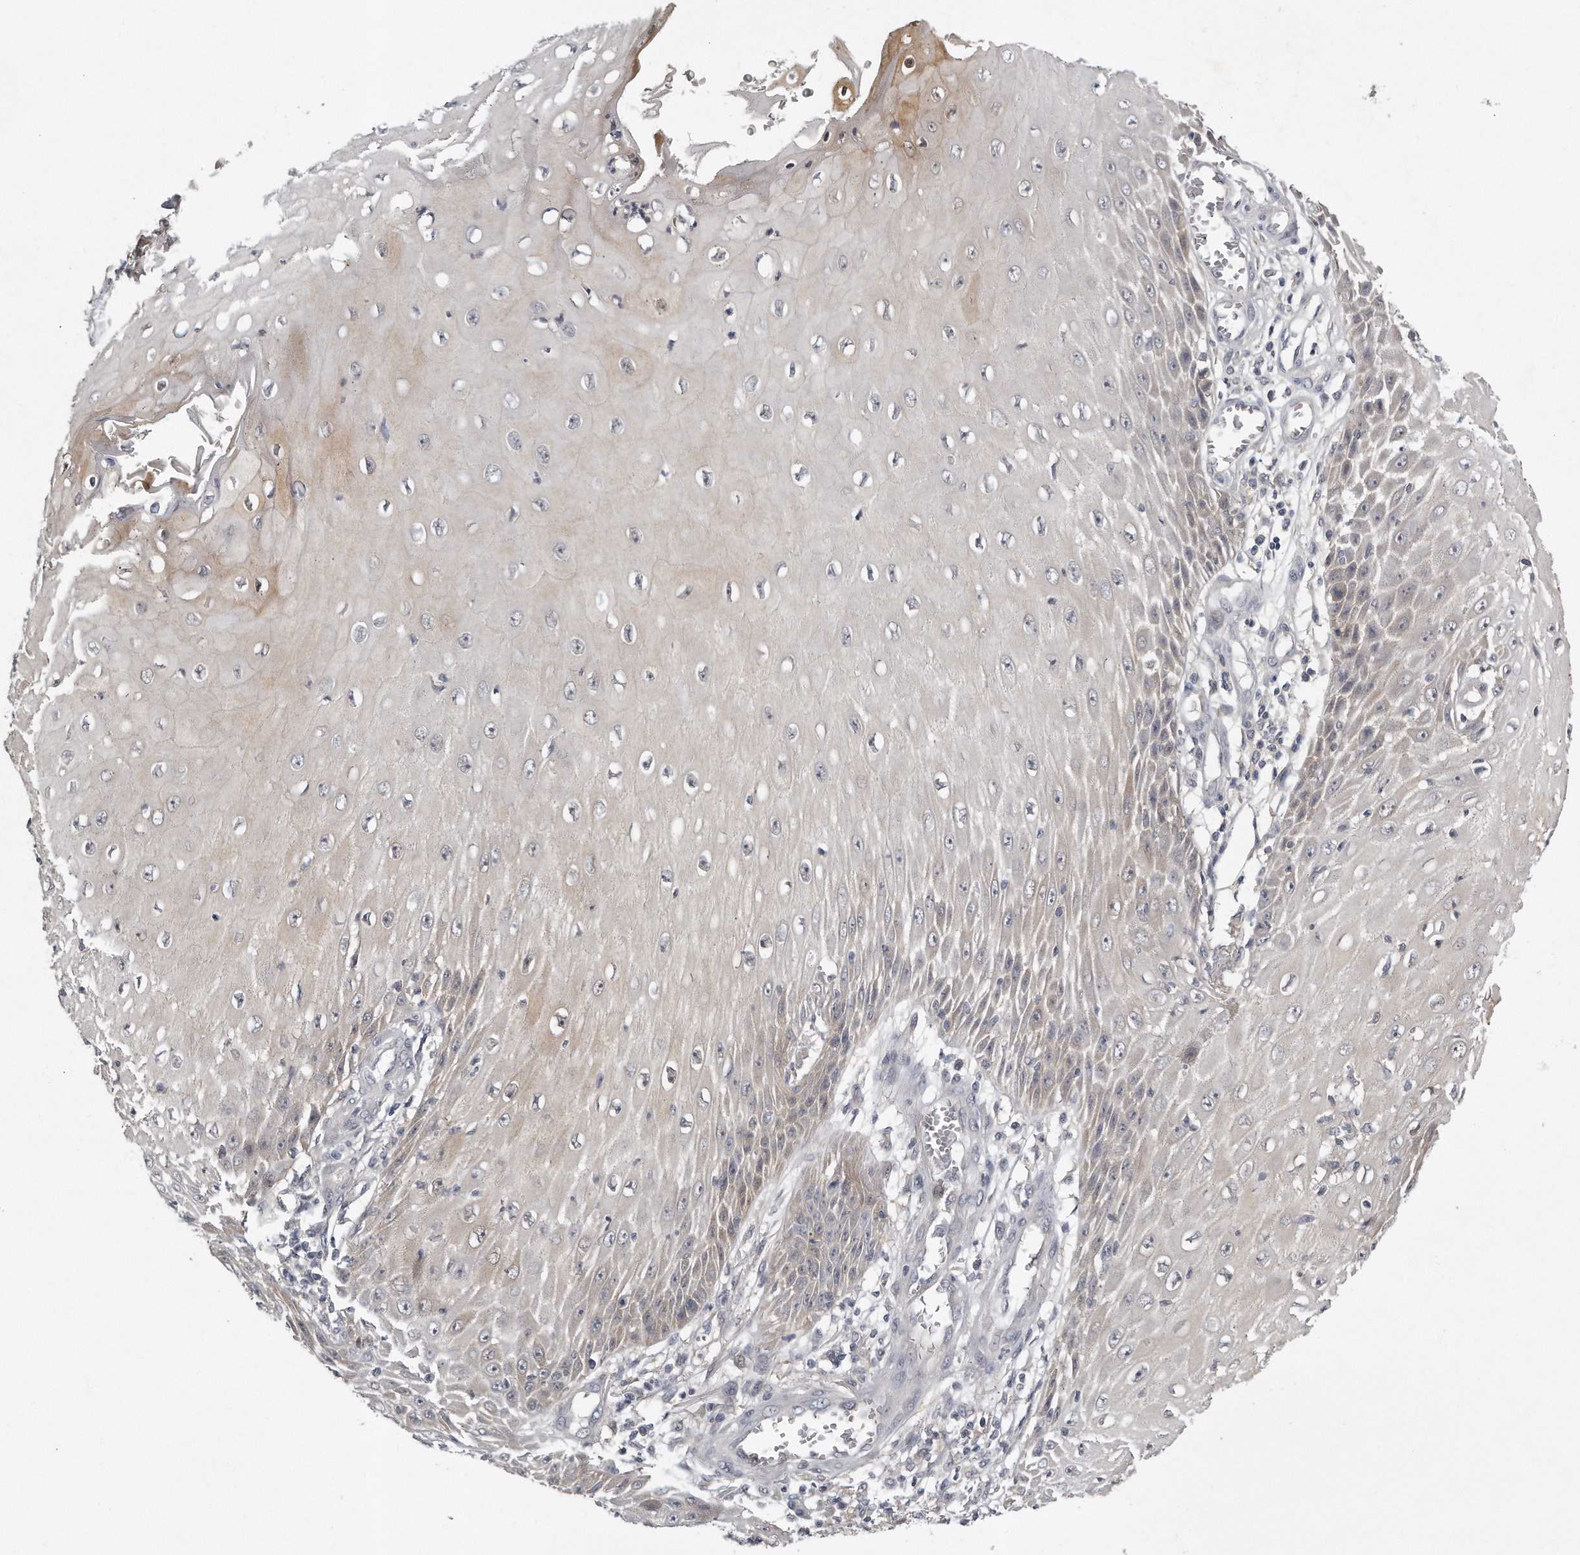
{"staining": {"intensity": "weak", "quantity": "25%-75%", "location": "cytoplasmic/membranous"}, "tissue": "skin cancer", "cell_type": "Tumor cells", "image_type": "cancer", "snomed": [{"axis": "morphology", "description": "Squamous cell carcinoma, NOS"}, {"axis": "topography", "description": "Skin"}], "caption": "Weak cytoplasmic/membranous staining for a protein is appreciated in approximately 25%-75% of tumor cells of squamous cell carcinoma (skin) using immunohistochemistry (IHC).", "gene": "GGCT", "patient": {"sex": "female", "age": 73}}